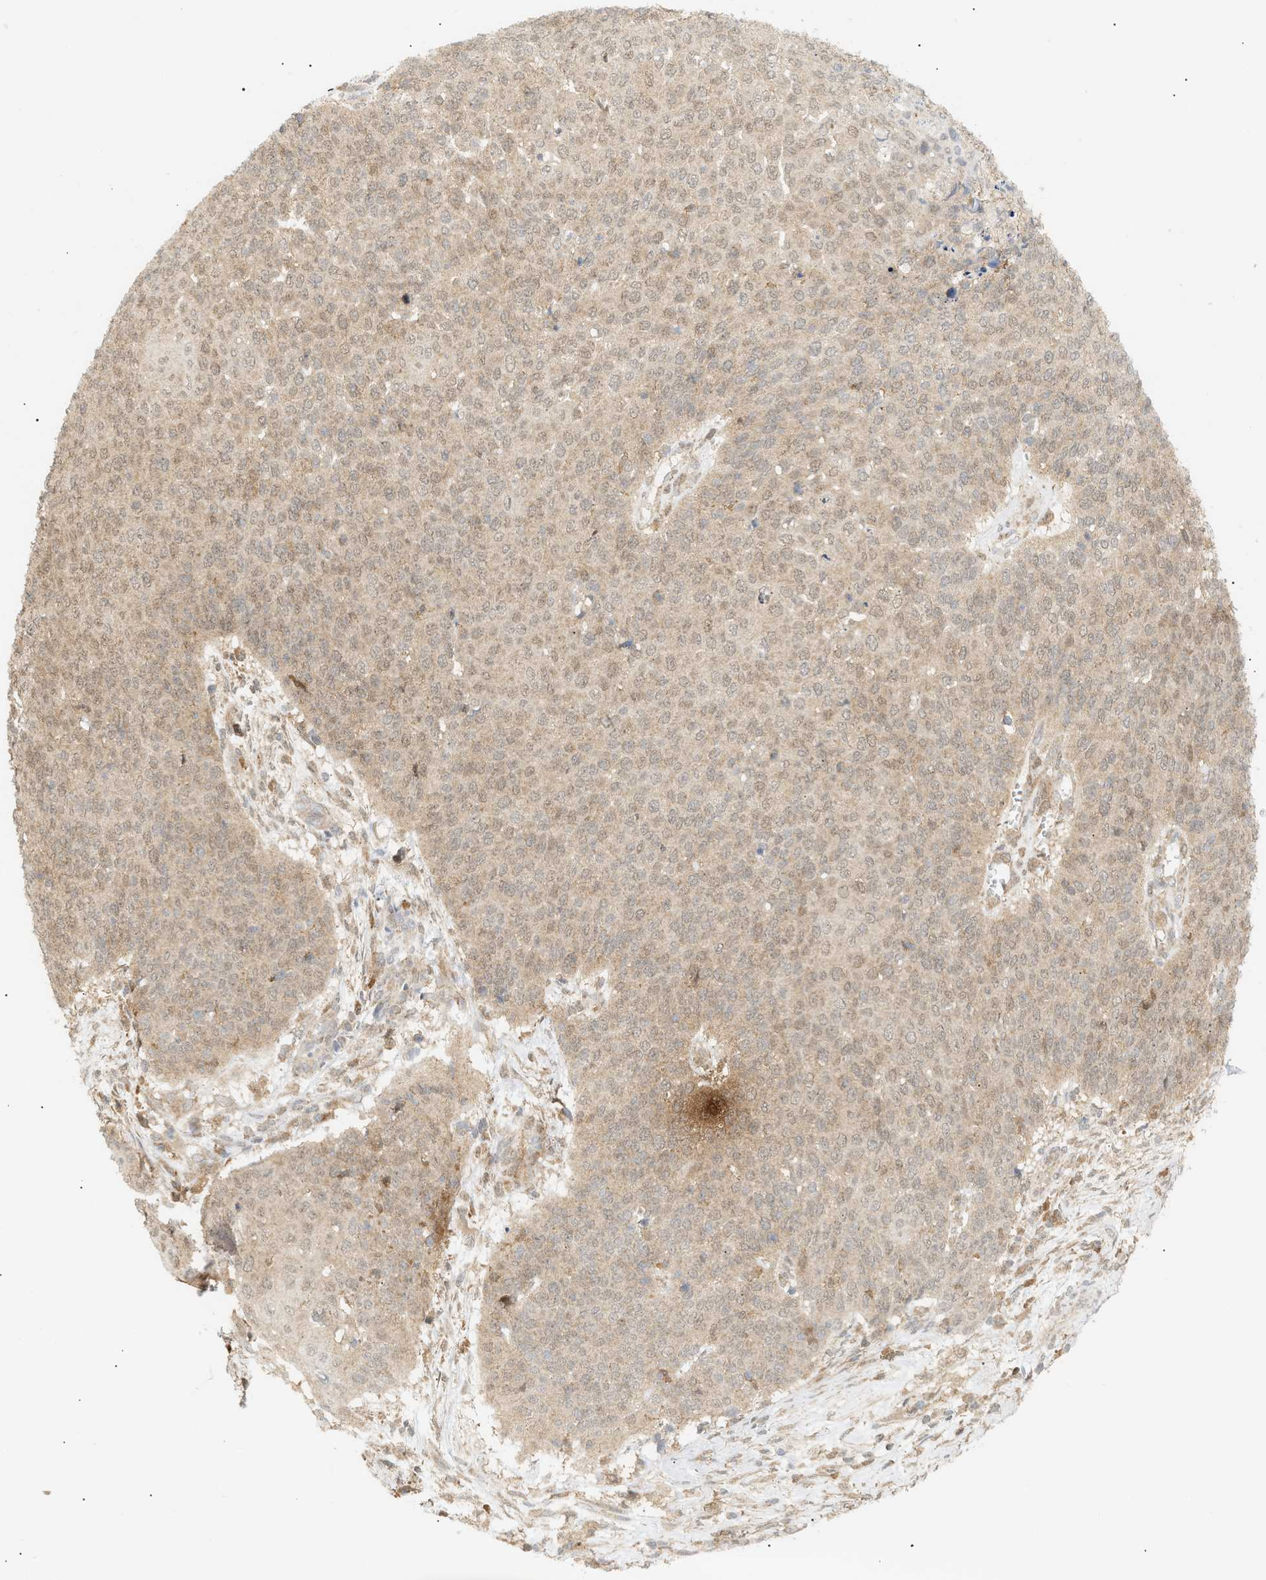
{"staining": {"intensity": "weak", "quantity": ">75%", "location": "cytoplasmic/membranous,nuclear"}, "tissue": "cervical cancer", "cell_type": "Tumor cells", "image_type": "cancer", "snomed": [{"axis": "morphology", "description": "Squamous cell carcinoma, NOS"}, {"axis": "topography", "description": "Cervix"}], "caption": "There is low levels of weak cytoplasmic/membranous and nuclear expression in tumor cells of cervical cancer (squamous cell carcinoma), as demonstrated by immunohistochemical staining (brown color).", "gene": "SHC1", "patient": {"sex": "female", "age": 39}}